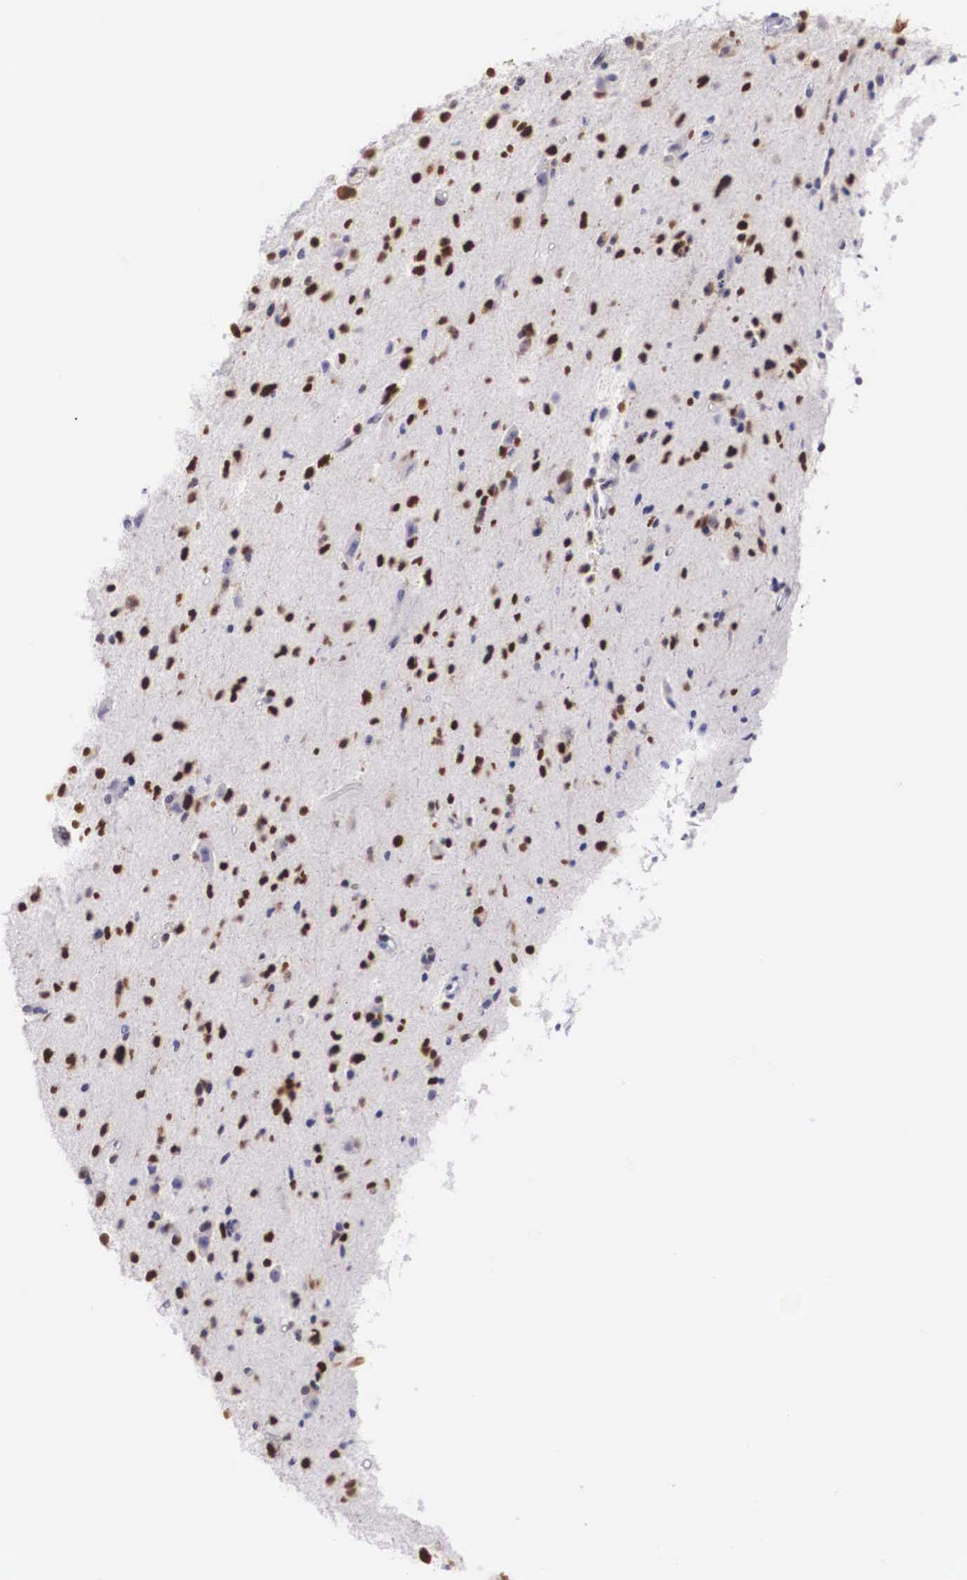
{"staining": {"intensity": "moderate", "quantity": "25%-75%", "location": "nuclear"}, "tissue": "glioma", "cell_type": "Tumor cells", "image_type": "cancer", "snomed": [{"axis": "morphology", "description": "Glioma, malignant, Low grade"}, {"axis": "topography", "description": "Brain"}], "caption": "IHC histopathology image of neoplastic tissue: malignant glioma (low-grade) stained using immunohistochemistry (IHC) shows medium levels of moderate protein expression localized specifically in the nuclear of tumor cells, appearing as a nuclear brown color.", "gene": "HMGN5", "patient": {"sex": "female", "age": 46}}